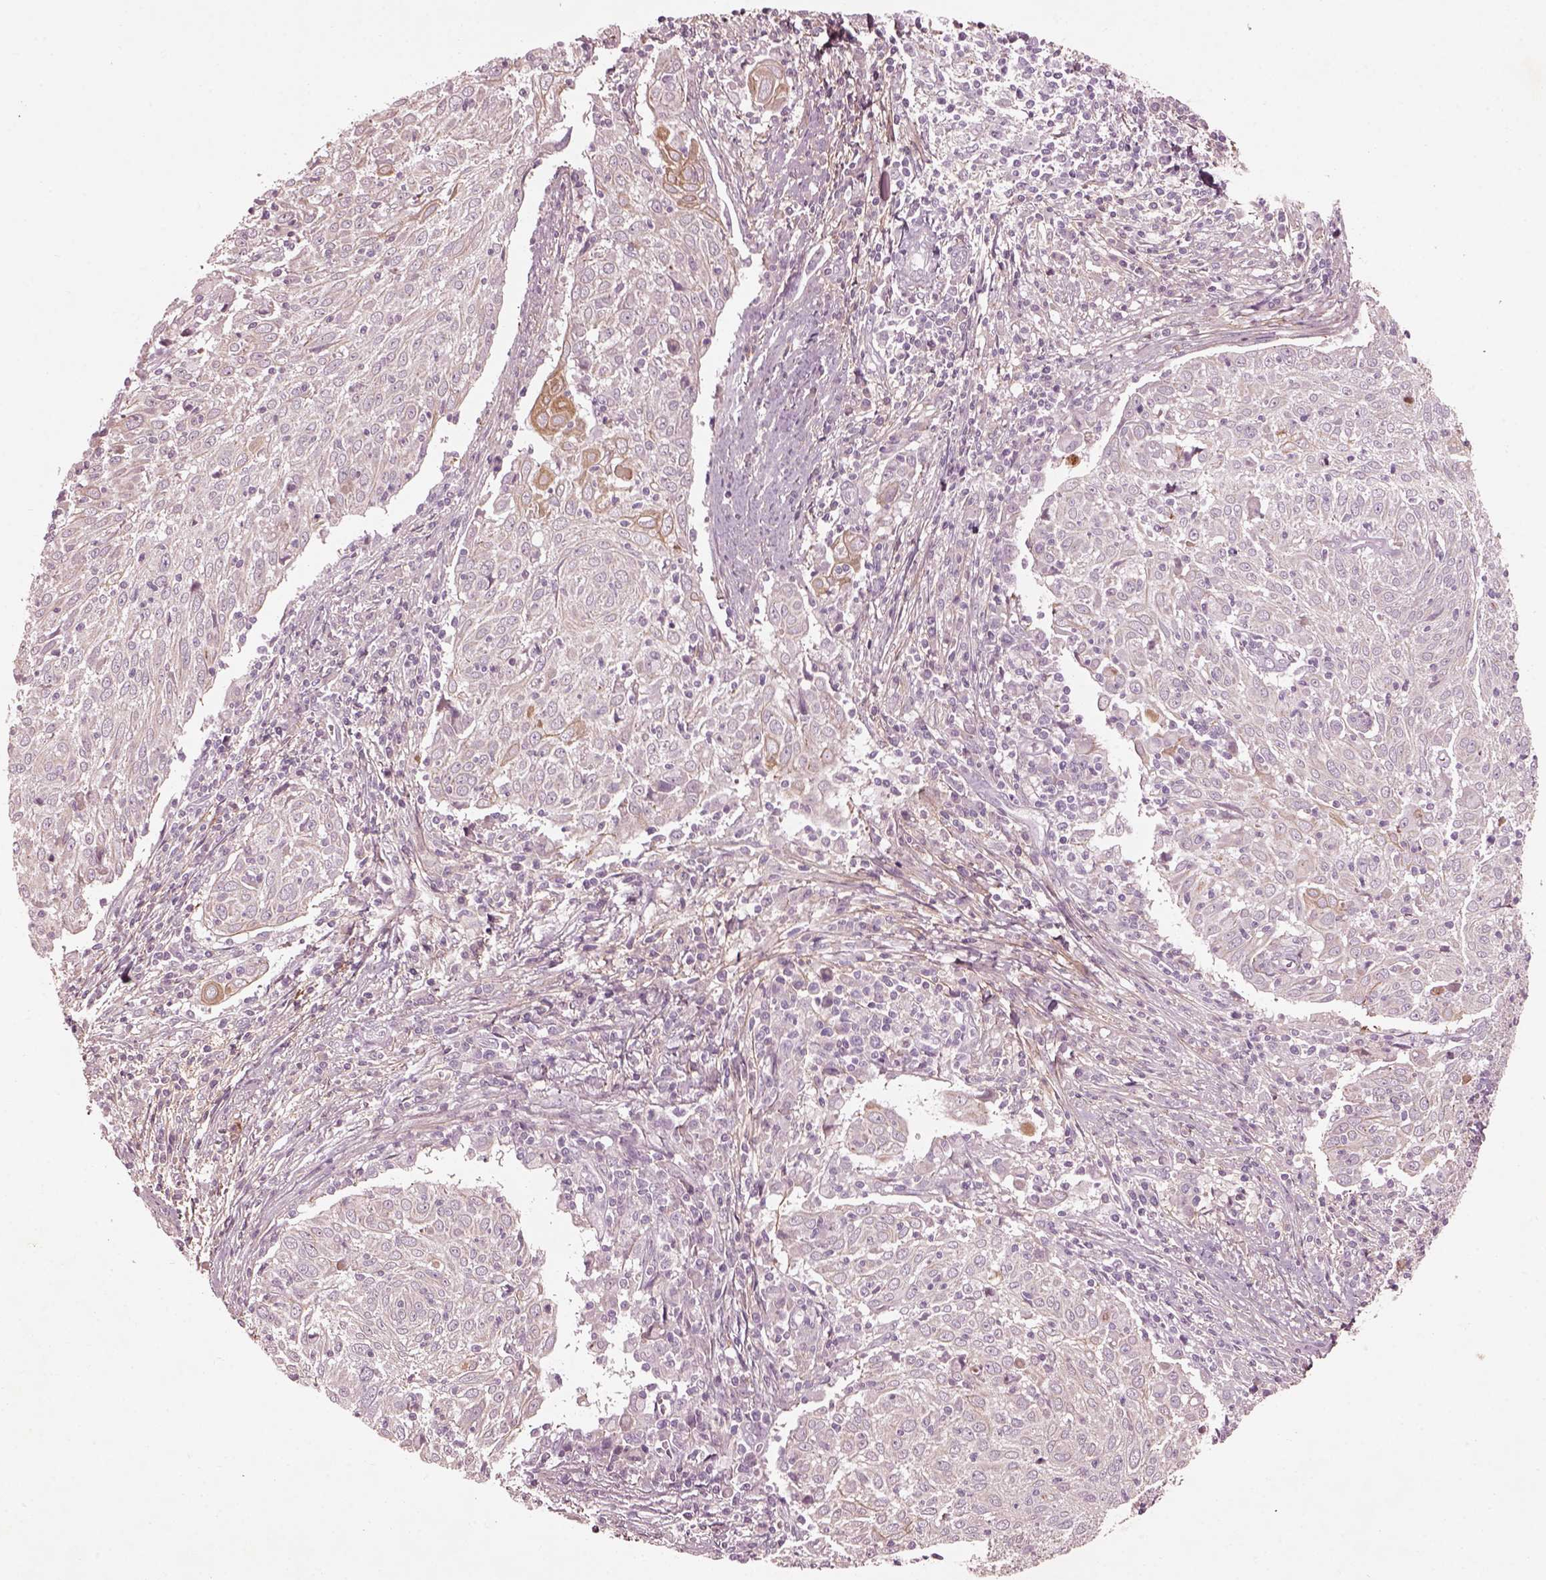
{"staining": {"intensity": "negative", "quantity": "none", "location": "none"}, "tissue": "cervical cancer", "cell_type": "Tumor cells", "image_type": "cancer", "snomed": [{"axis": "morphology", "description": "Squamous cell carcinoma, NOS"}, {"axis": "topography", "description": "Cervix"}], "caption": "IHC histopathology image of neoplastic tissue: human cervical cancer stained with DAB exhibits no significant protein positivity in tumor cells.", "gene": "EFEMP1", "patient": {"sex": "female", "age": 39}}